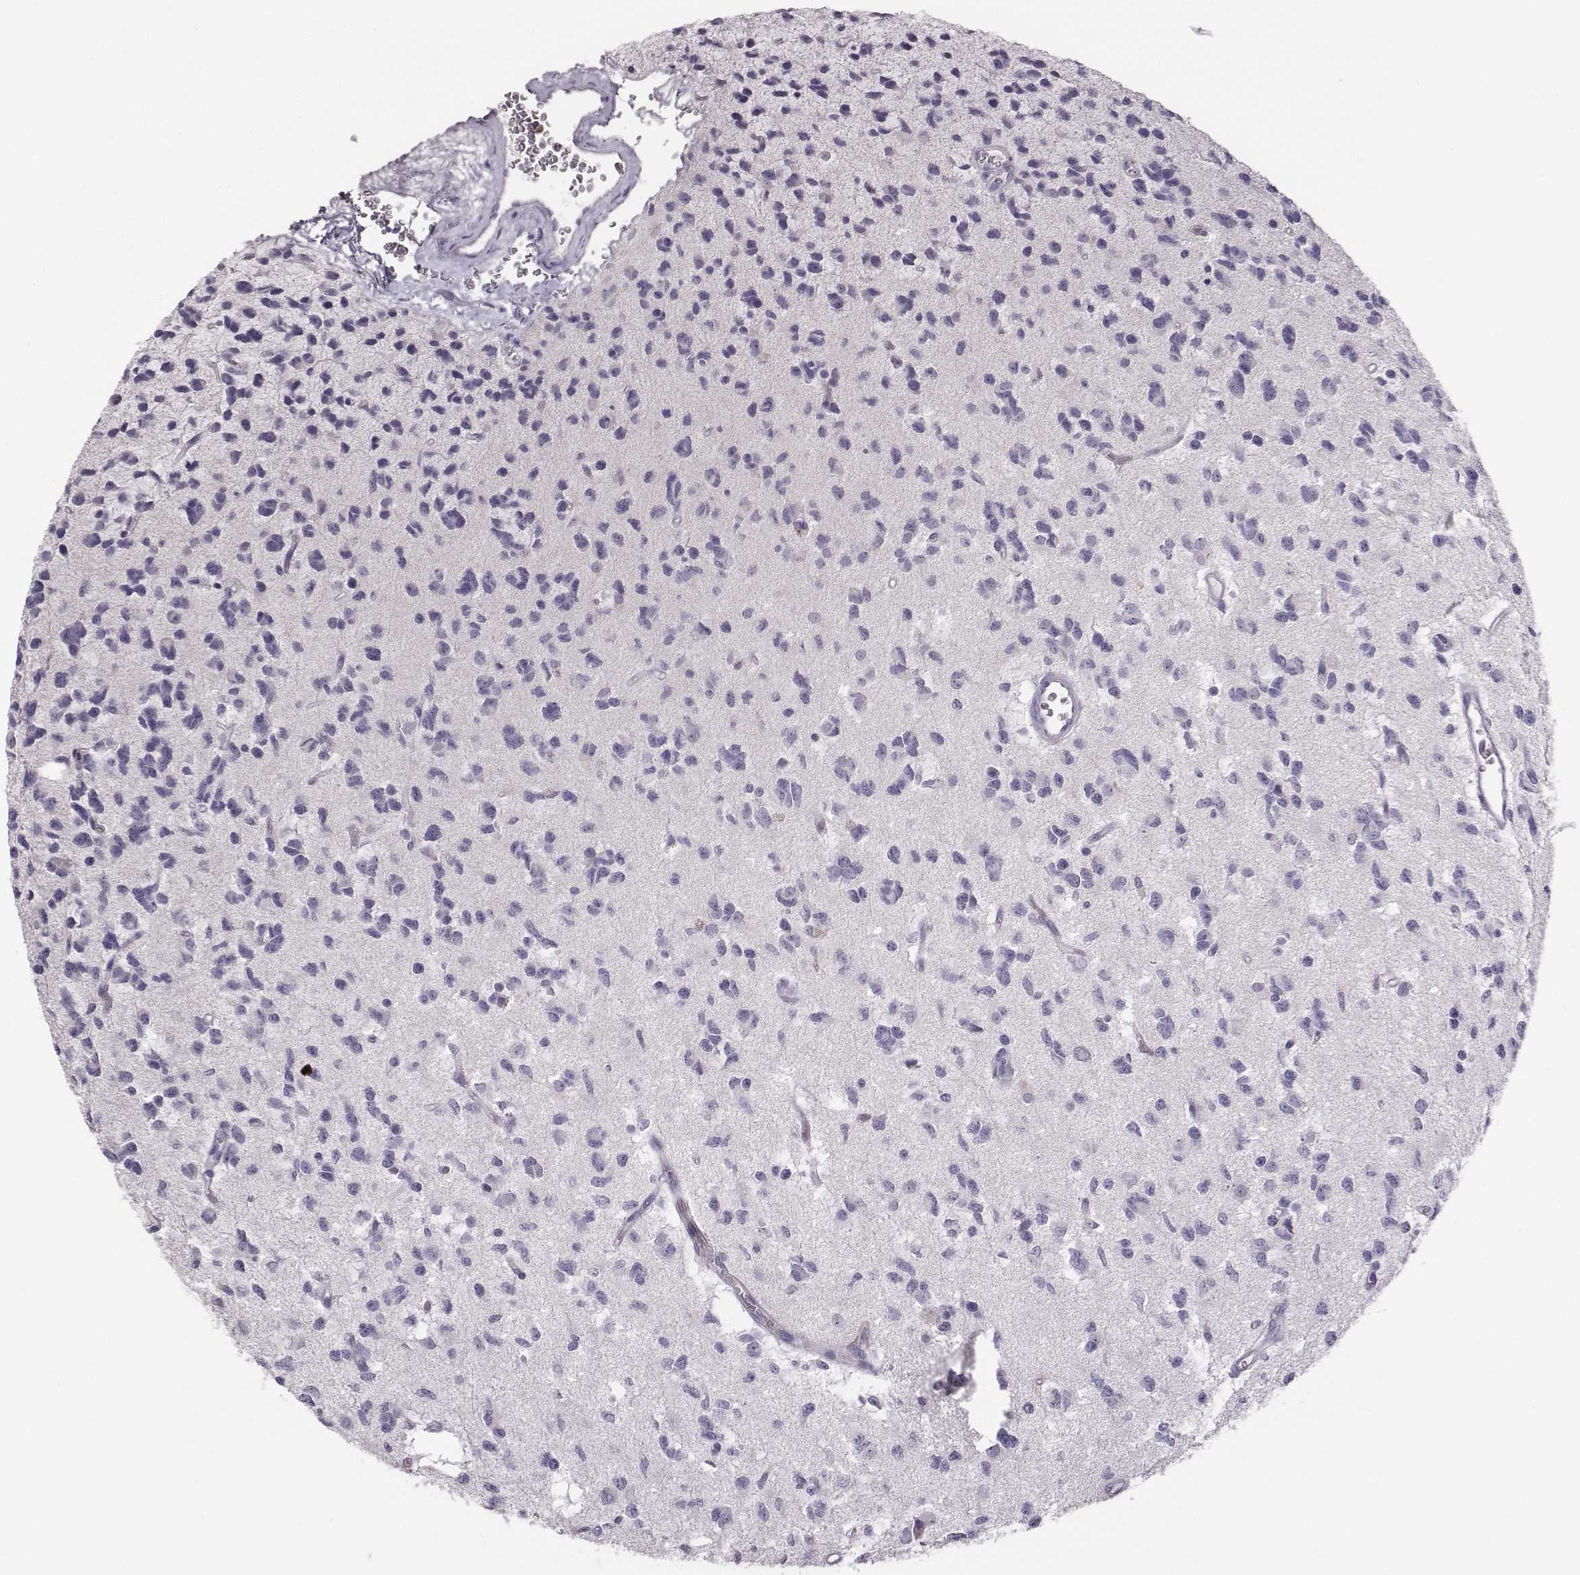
{"staining": {"intensity": "negative", "quantity": "none", "location": "none"}, "tissue": "glioma", "cell_type": "Tumor cells", "image_type": "cancer", "snomed": [{"axis": "morphology", "description": "Glioma, malignant, Low grade"}, {"axis": "topography", "description": "Brain"}], "caption": "Immunohistochemical staining of human malignant glioma (low-grade) reveals no significant expression in tumor cells.", "gene": "GUCA1A", "patient": {"sex": "female", "age": 45}}